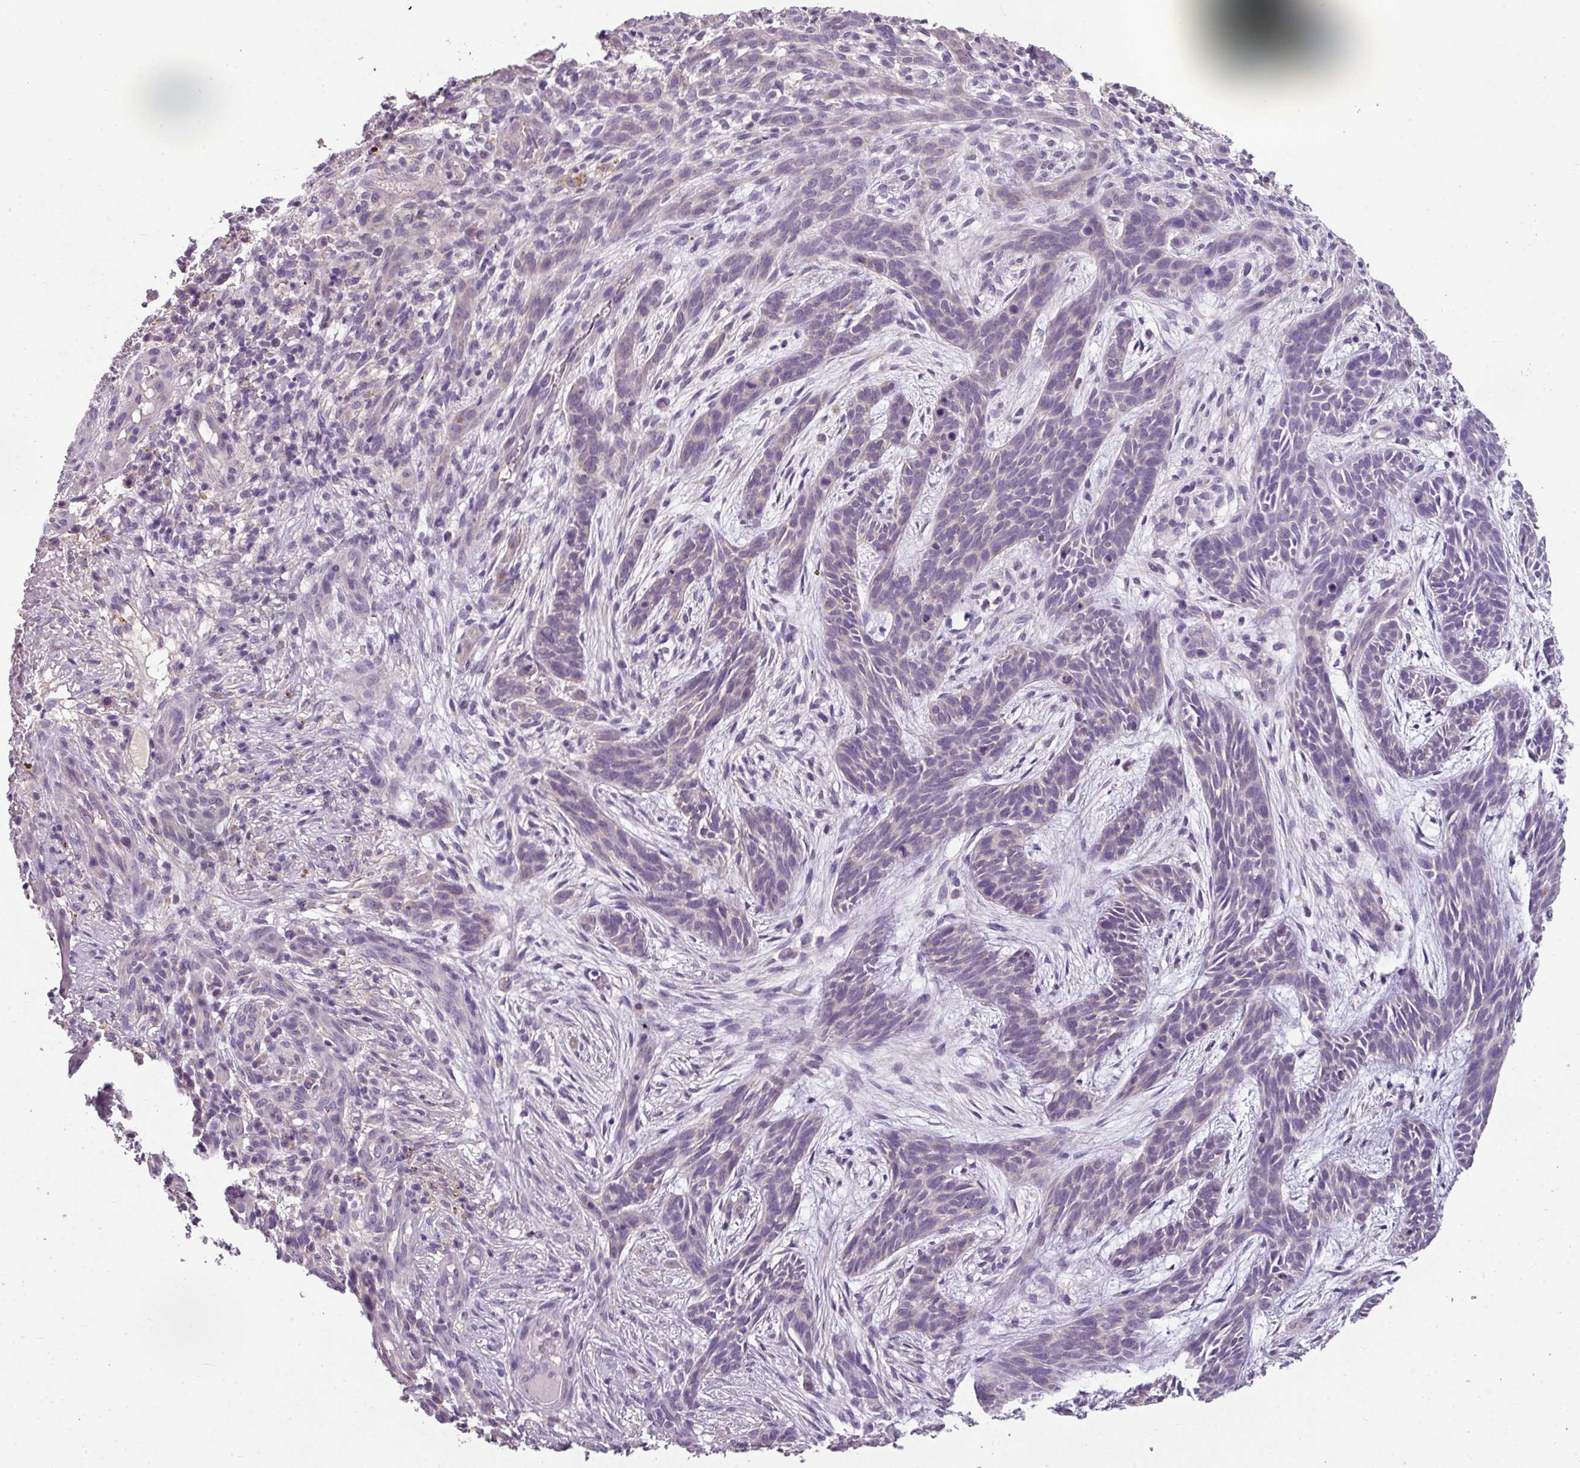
{"staining": {"intensity": "negative", "quantity": "none", "location": "none"}, "tissue": "skin cancer", "cell_type": "Tumor cells", "image_type": "cancer", "snomed": [{"axis": "morphology", "description": "Basal cell carcinoma"}, {"axis": "topography", "description": "Skin"}], "caption": "Skin cancer was stained to show a protein in brown. There is no significant expression in tumor cells.", "gene": "PALS2", "patient": {"sex": "male", "age": 89}}